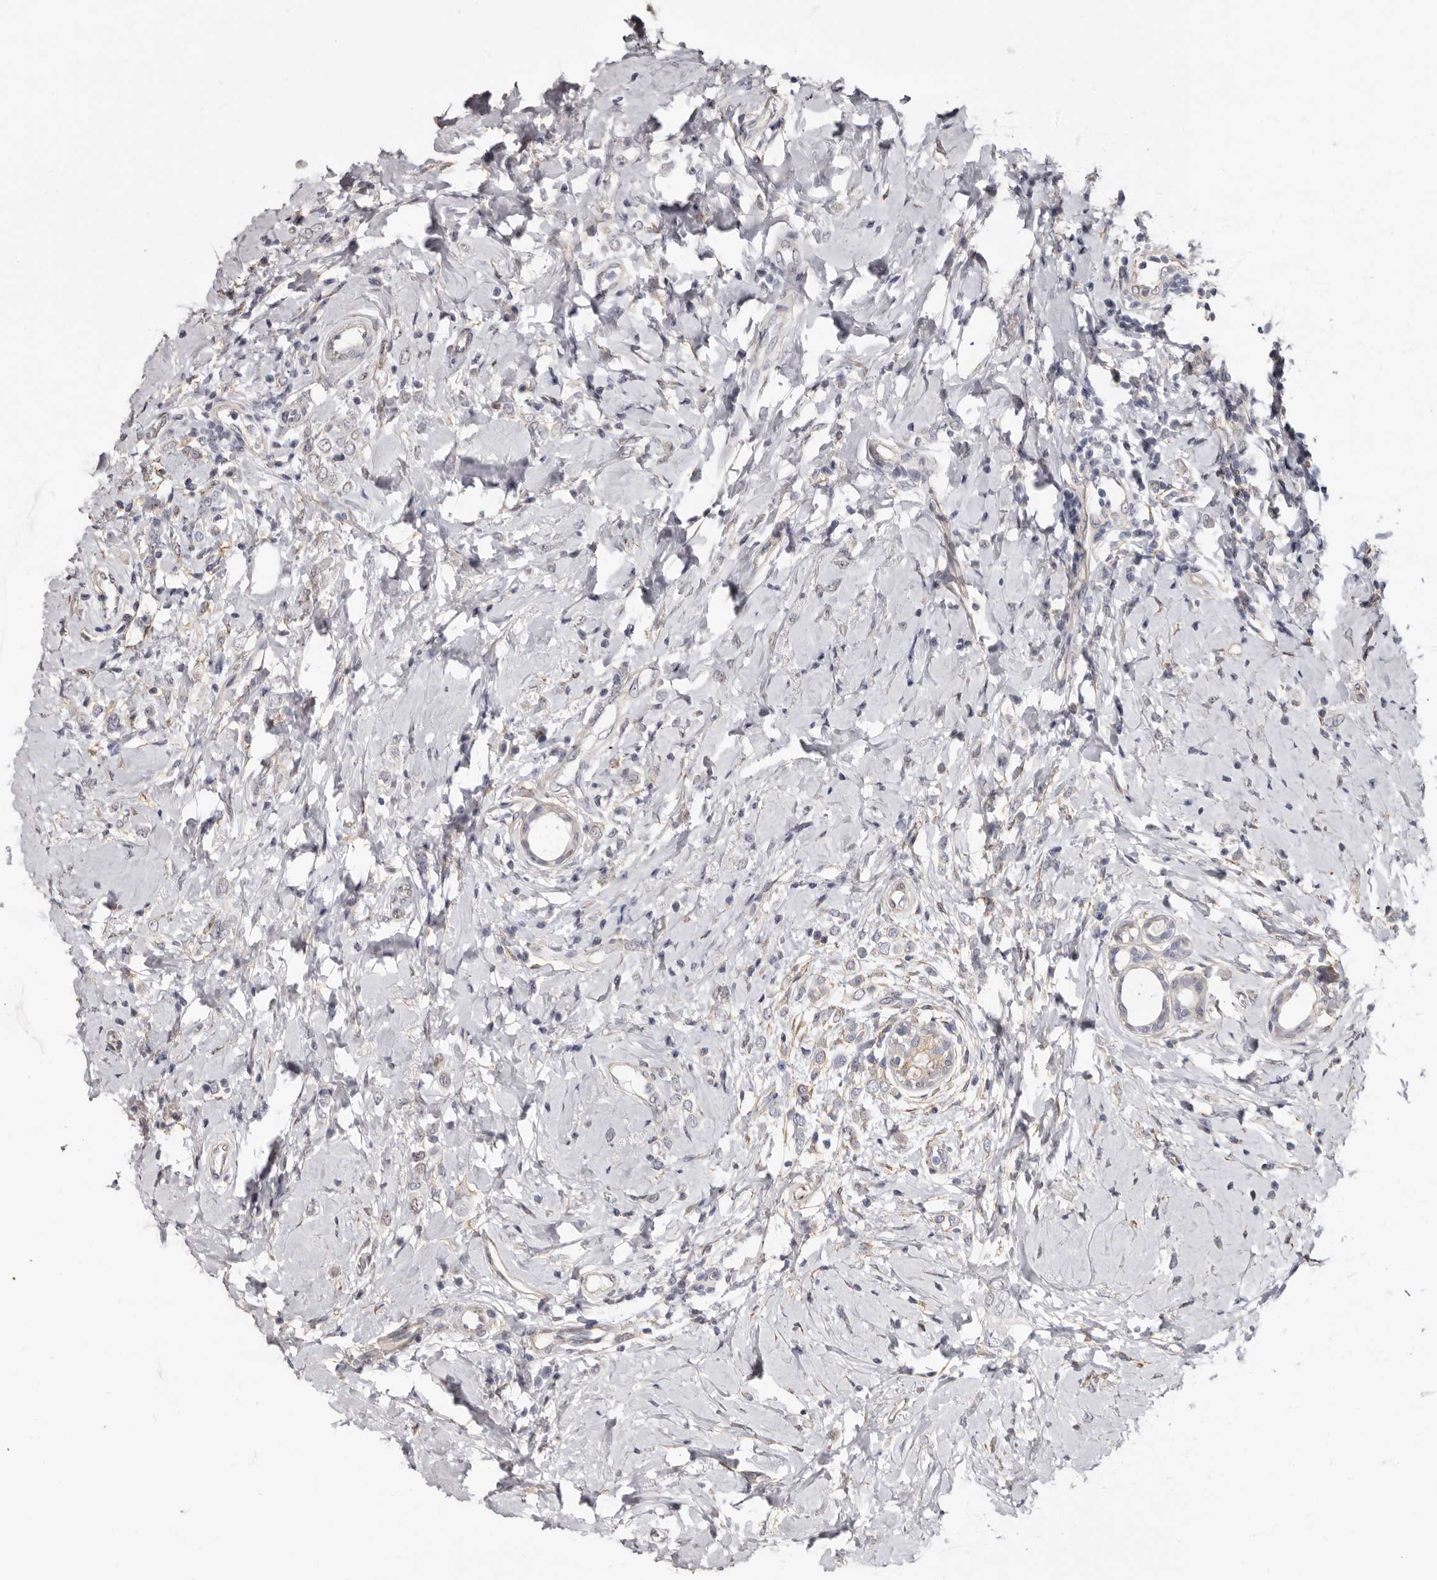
{"staining": {"intensity": "negative", "quantity": "none", "location": "none"}, "tissue": "breast cancer", "cell_type": "Tumor cells", "image_type": "cancer", "snomed": [{"axis": "morphology", "description": "Lobular carcinoma"}, {"axis": "topography", "description": "Breast"}], "caption": "An immunohistochemistry (IHC) photomicrograph of breast cancer (lobular carcinoma) is shown. There is no staining in tumor cells of breast cancer (lobular carcinoma).", "gene": "KHDRBS2", "patient": {"sex": "female", "age": 47}}